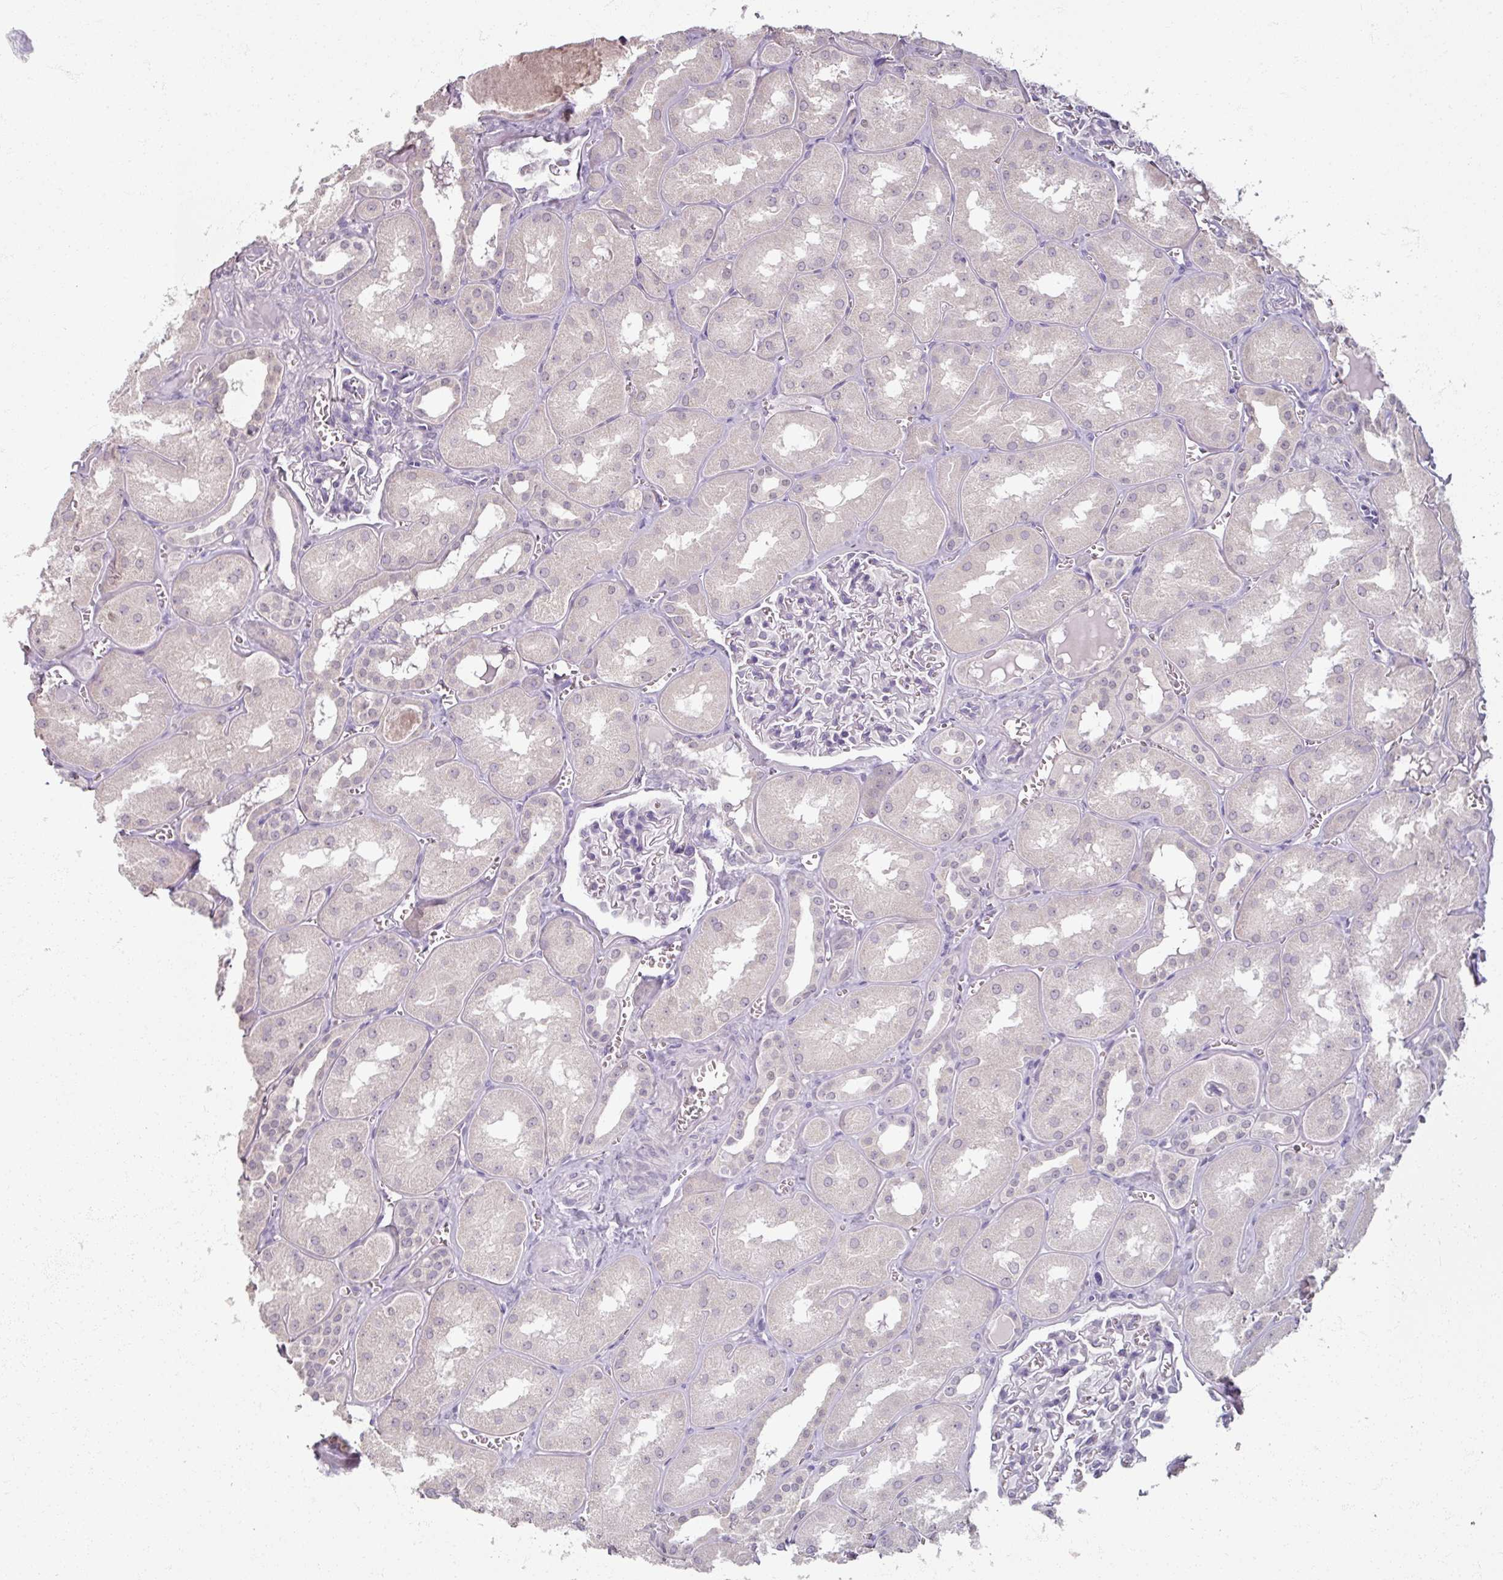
{"staining": {"intensity": "negative", "quantity": "none", "location": "none"}, "tissue": "kidney", "cell_type": "Cells in glomeruli", "image_type": "normal", "snomed": [{"axis": "morphology", "description": "Normal tissue, NOS"}, {"axis": "topography", "description": "Kidney"}], "caption": "IHC of unremarkable kidney exhibits no expression in cells in glomeruli.", "gene": "SOX11", "patient": {"sex": "male", "age": 61}}